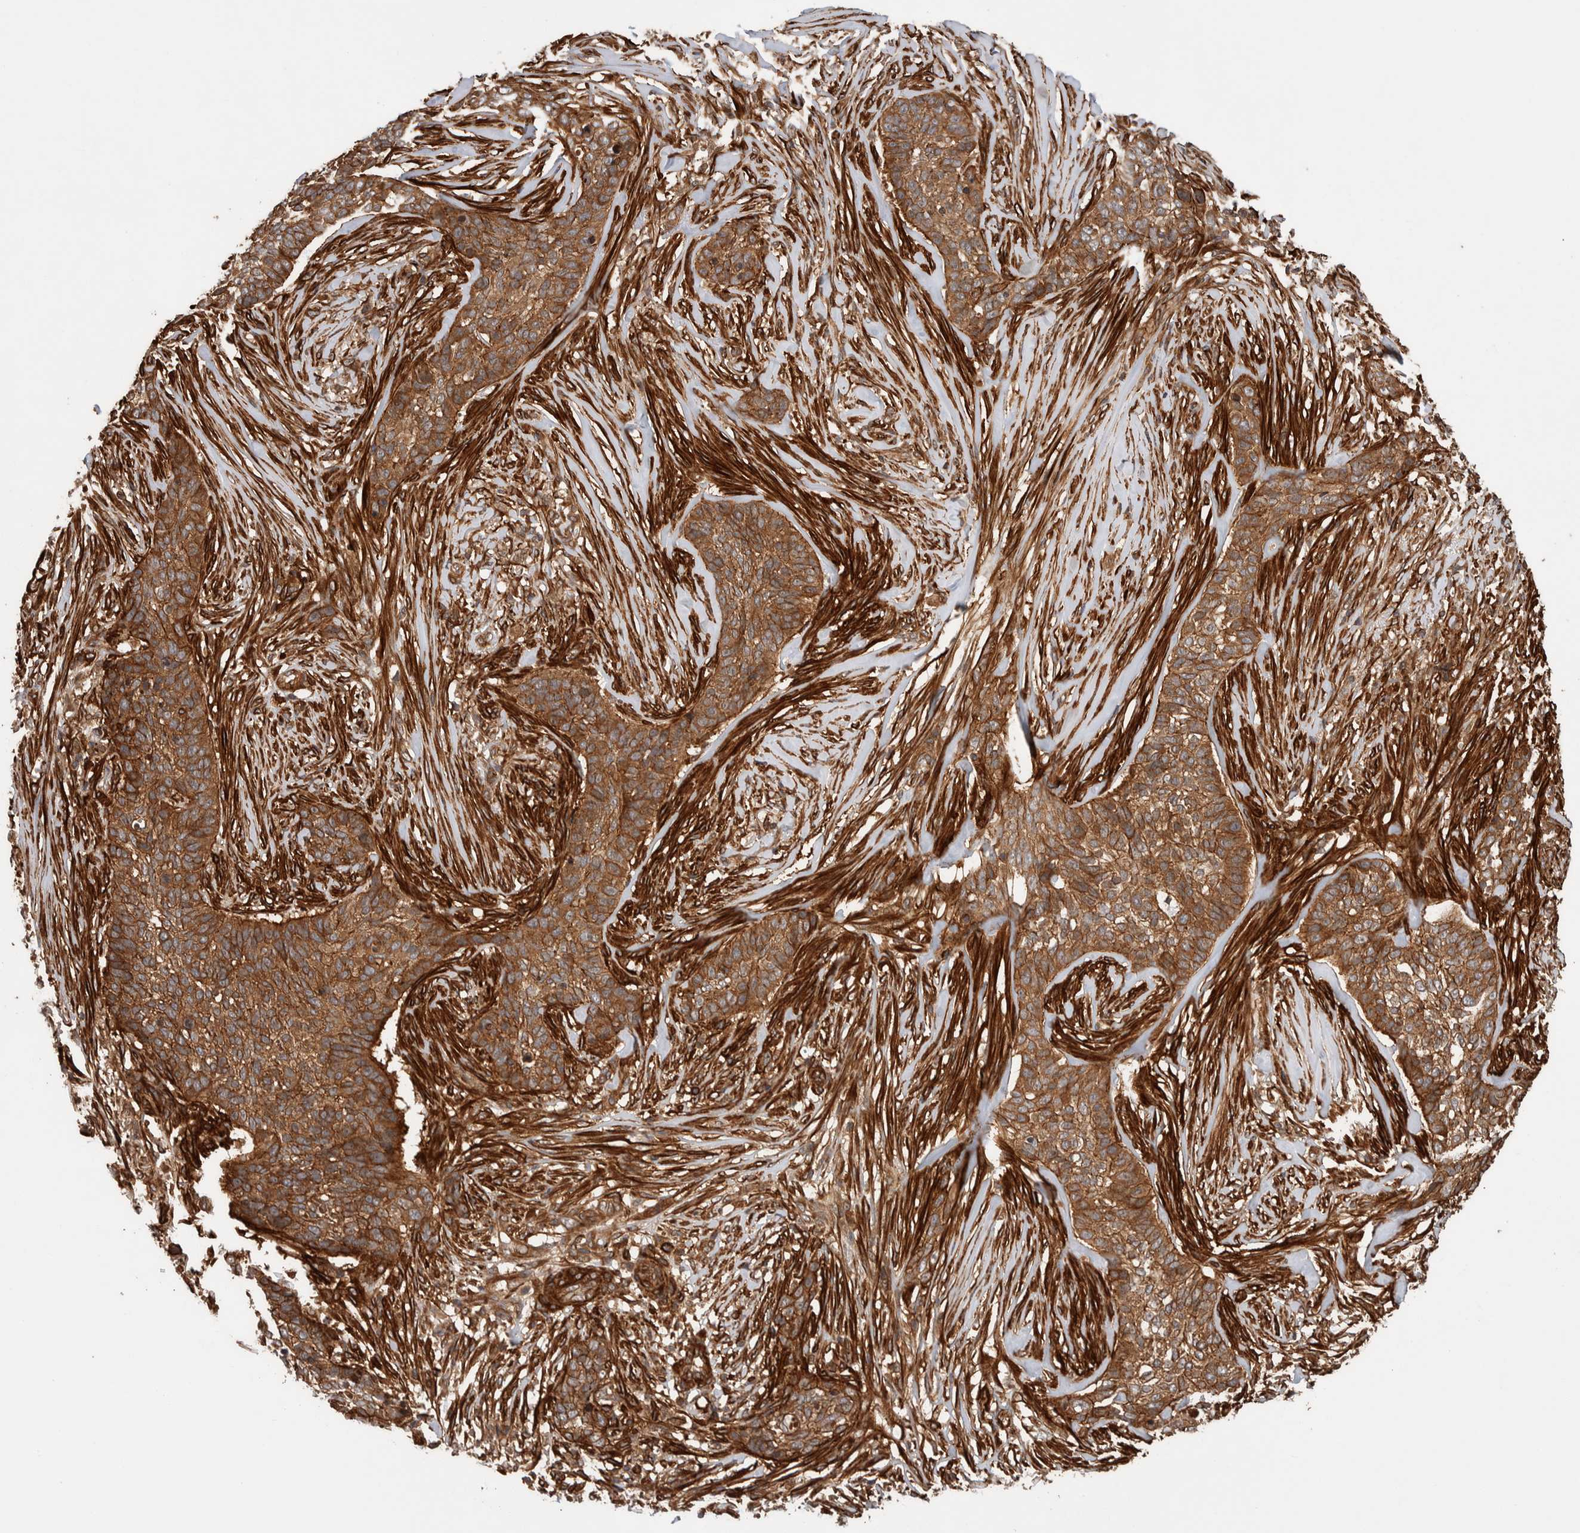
{"staining": {"intensity": "moderate", "quantity": ">75%", "location": "cytoplasmic/membranous"}, "tissue": "skin cancer", "cell_type": "Tumor cells", "image_type": "cancer", "snomed": [{"axis": "morphology", "description": "Basal cell carcinoma"}, {"axis": "topography", "description": "Skin"}], "caption": "This photomicrograph demonstrates IHC staining of basal cell carcinoma (skin), with medium moderate cytoplasmic/membranous expression in about >75% of tumor cells.", "gene": "SYNRG", "patient": {"sex": "male", "age": 85}}